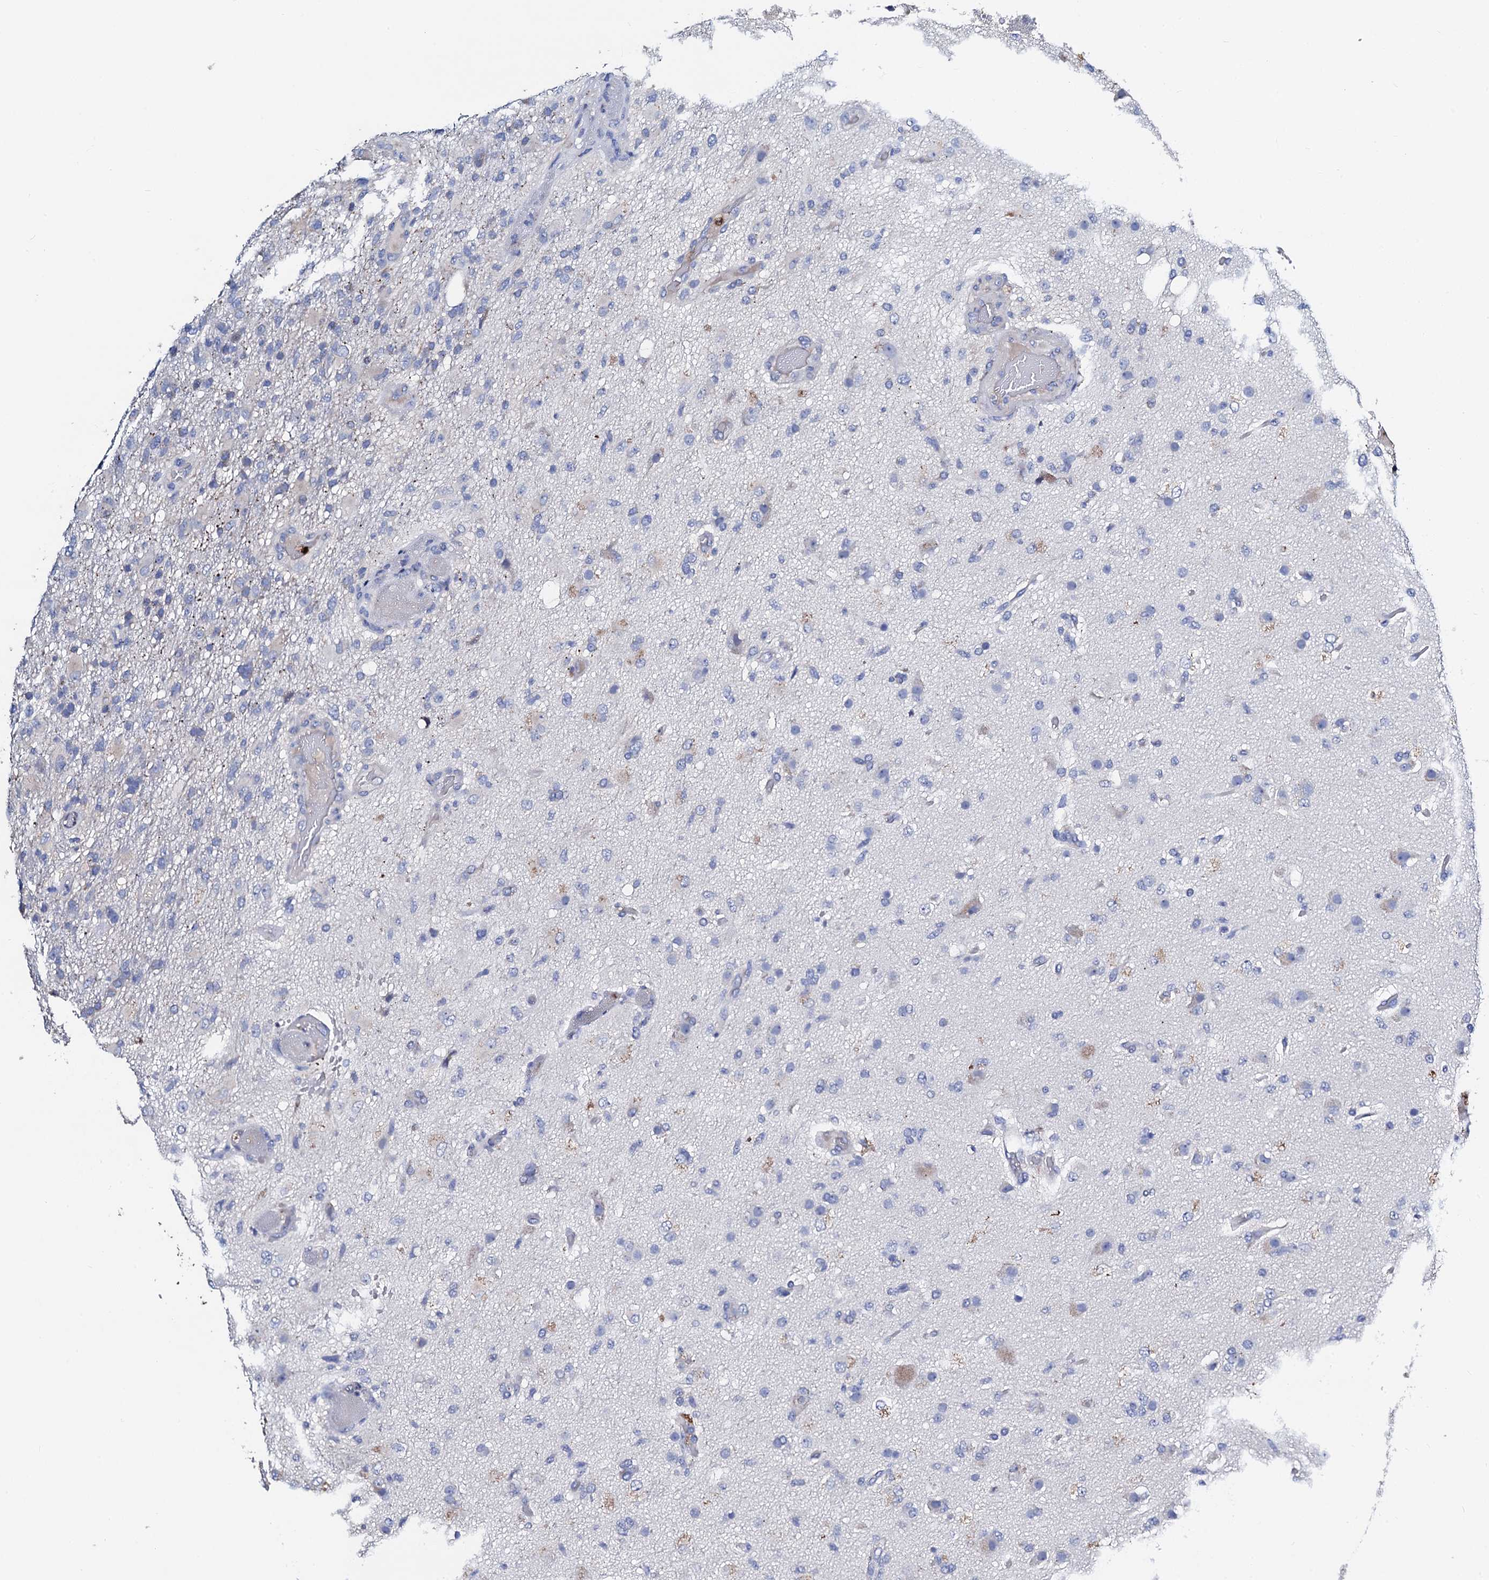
{"staining": {"intensity": "negative", "quantity": "none", "location": "none"}, "tissue": "glioma", "cell_type": "Tumor cells", "image_type": "cancer", "snomed": [{"axis": "morphology", "description": "Glioma, malignant, High grade"}, {"axis": "topography", "description": "Brain"}], "caption": "Tumor cells show no significant expression in high-grade glioma (malignant). Brightfield microscopy of immunohistochemistry (IHC) stained with DAB (3,3'-diaminobenzidine) (brown) and hematoxylin (blue), captured at high magnification.", "gene": "FREM3", "patient": {"sex": "female", "age": 74}}